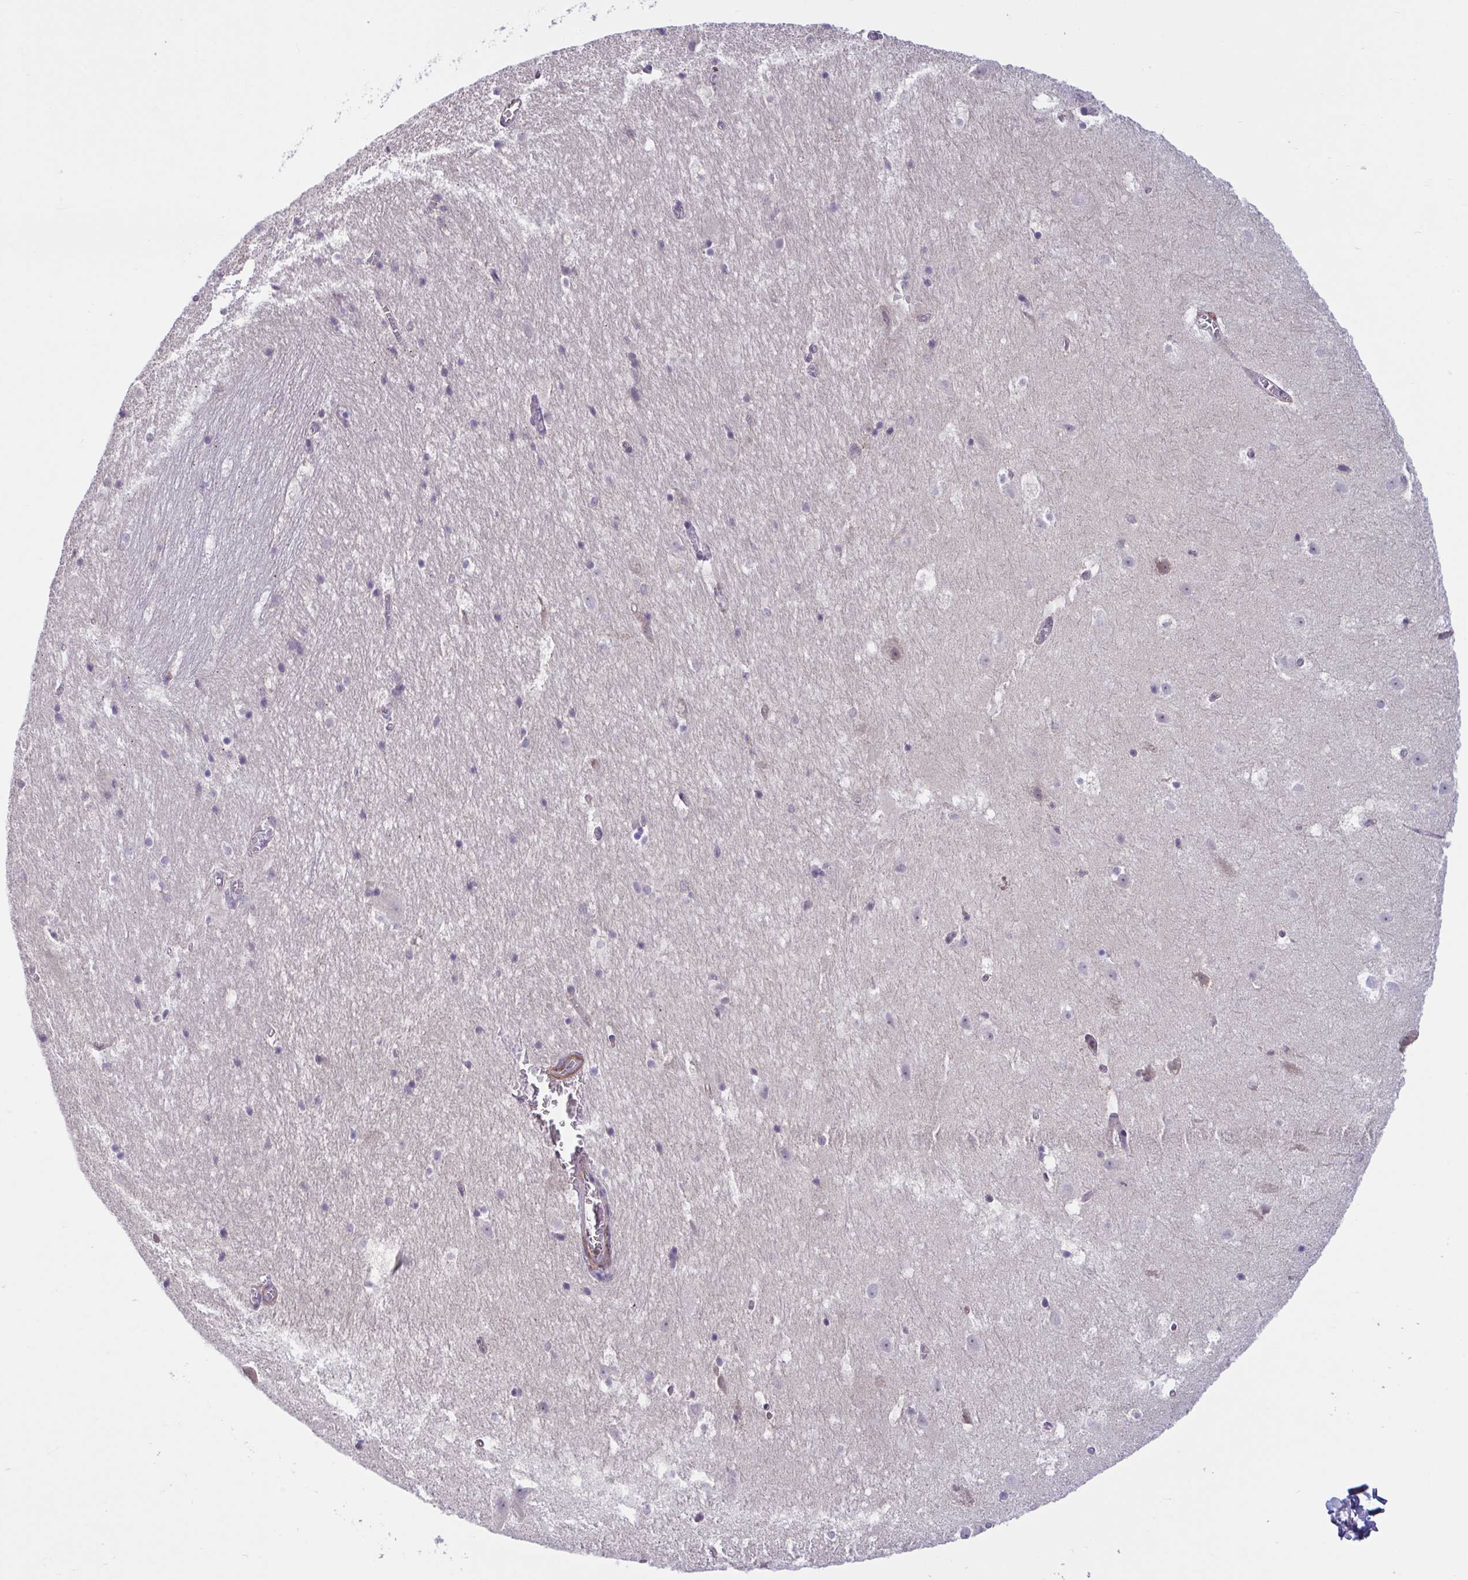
{"staining": {"intensity": "negative", "quantity": "none", "location": "none"}, "tissue": "hippocampus", "cell_type": "Glial cells", "image_type": "normal", "snomed": [{"axis": "morphology", "description": "Normal tissue, NOS"}, {"axis": "topography", "description": "Hippocampus"}], "caption": "DAB (3,3'-diaminobenzidine) immunohistochemical staining of unremarkable human hippocampus exhibits no significant staining in glial cells.", "gene": "WNT9B", "patient": {"sex": "female", "age": 52}}